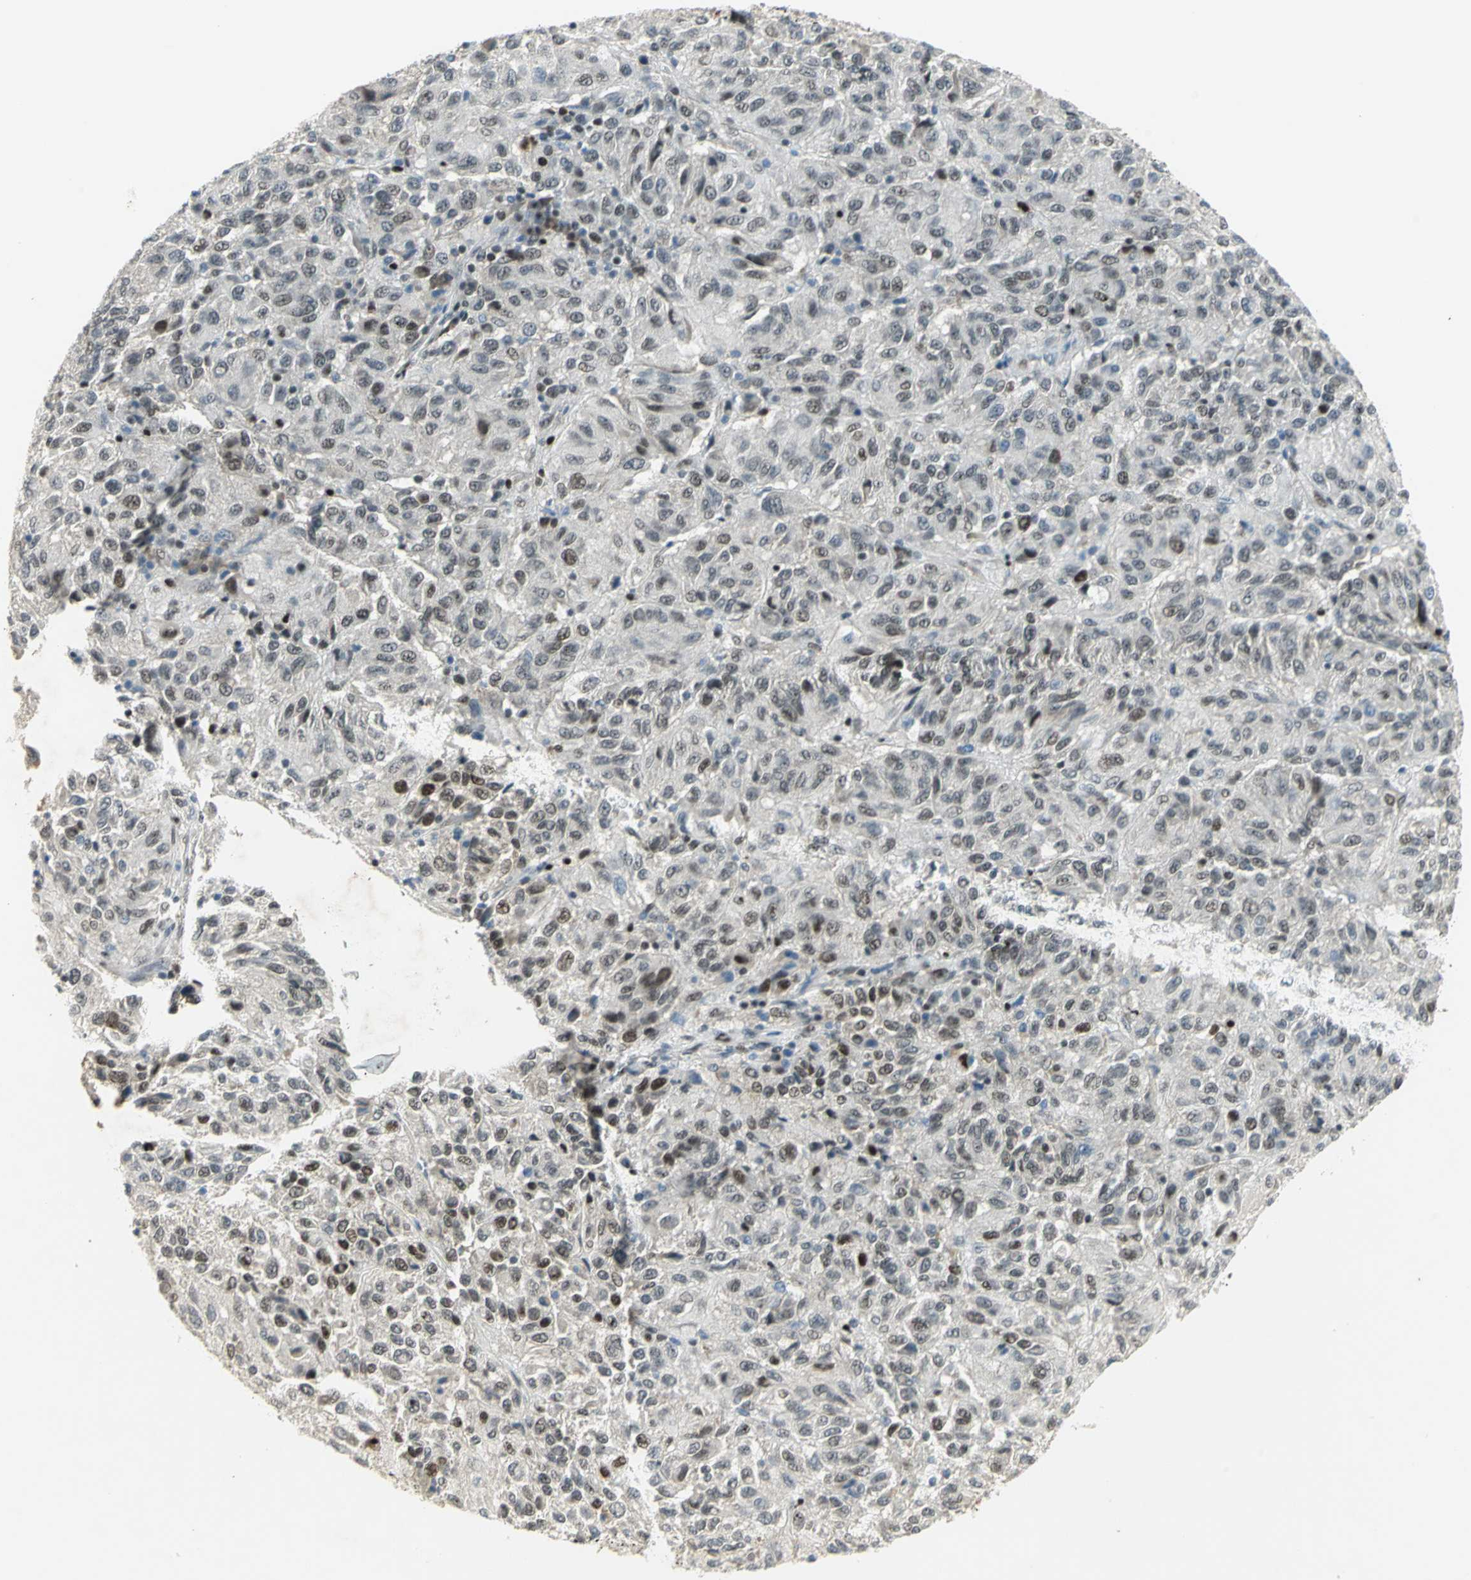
{"staining": {"intensity": "moderate", "quantity": "25%-75%", "location": "nuclear"}, "tissue": "melanoma", "cell_type": "Tumor cells", "image_type": "cancer", "snomed": [{"axis": "morphology", "description": "Malignant melanoma, Metastatic site"}, {"axis": "topography", "description": "Lung"}], "caption": "Immunohistochemical staining of melanoma demonstrates medium levels of moderate nuclear staining in about 25%-75% of tumor cells.", "gene": "AK6", "patient": {"sex": "male", "age": 64}}